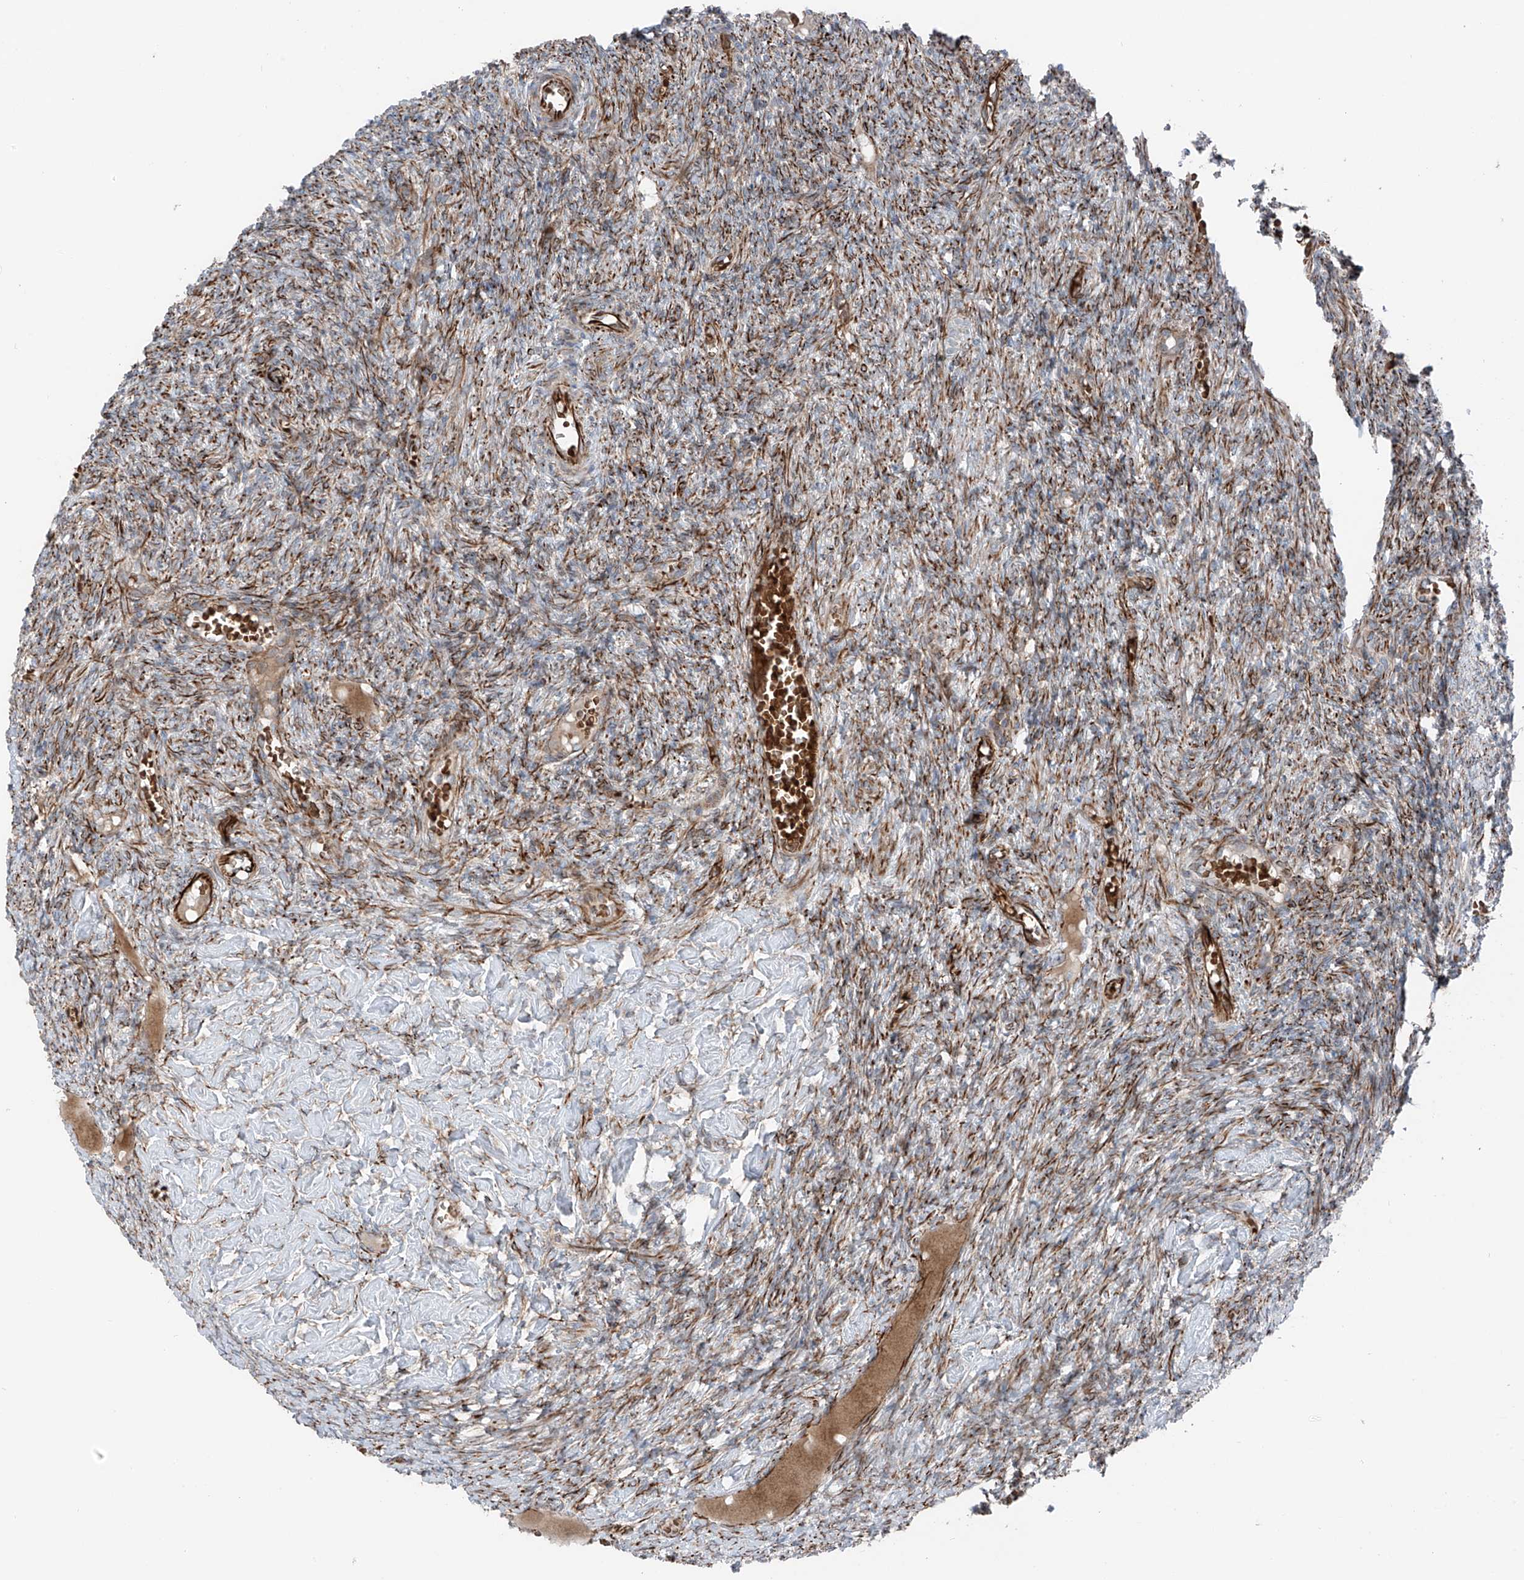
{"staining": {"intensity": "moderate", "quantity": "25%-75%", "location": "cytoplasmic/membranous"}, "tissue": "ovary", "cell_type": "Ovarian stroma cells", "image_type": "normal", "snomed": [{"axis": "morphology", "description": "Normal tissue, NOS"}, {"axis": "topography", "description": "Ovary"}], "caption": "This histopathology image reveals benign ovary stained with immunohistochemistry (IHC) to label a protein in brown. The cytoplasmic/membranous of ovarian stroma cells show moderate positivity for the protein. Nuclei are counter-stained blue.", "gene": "ERLEC1", "patient": {"sex": "female", "age": 27}}